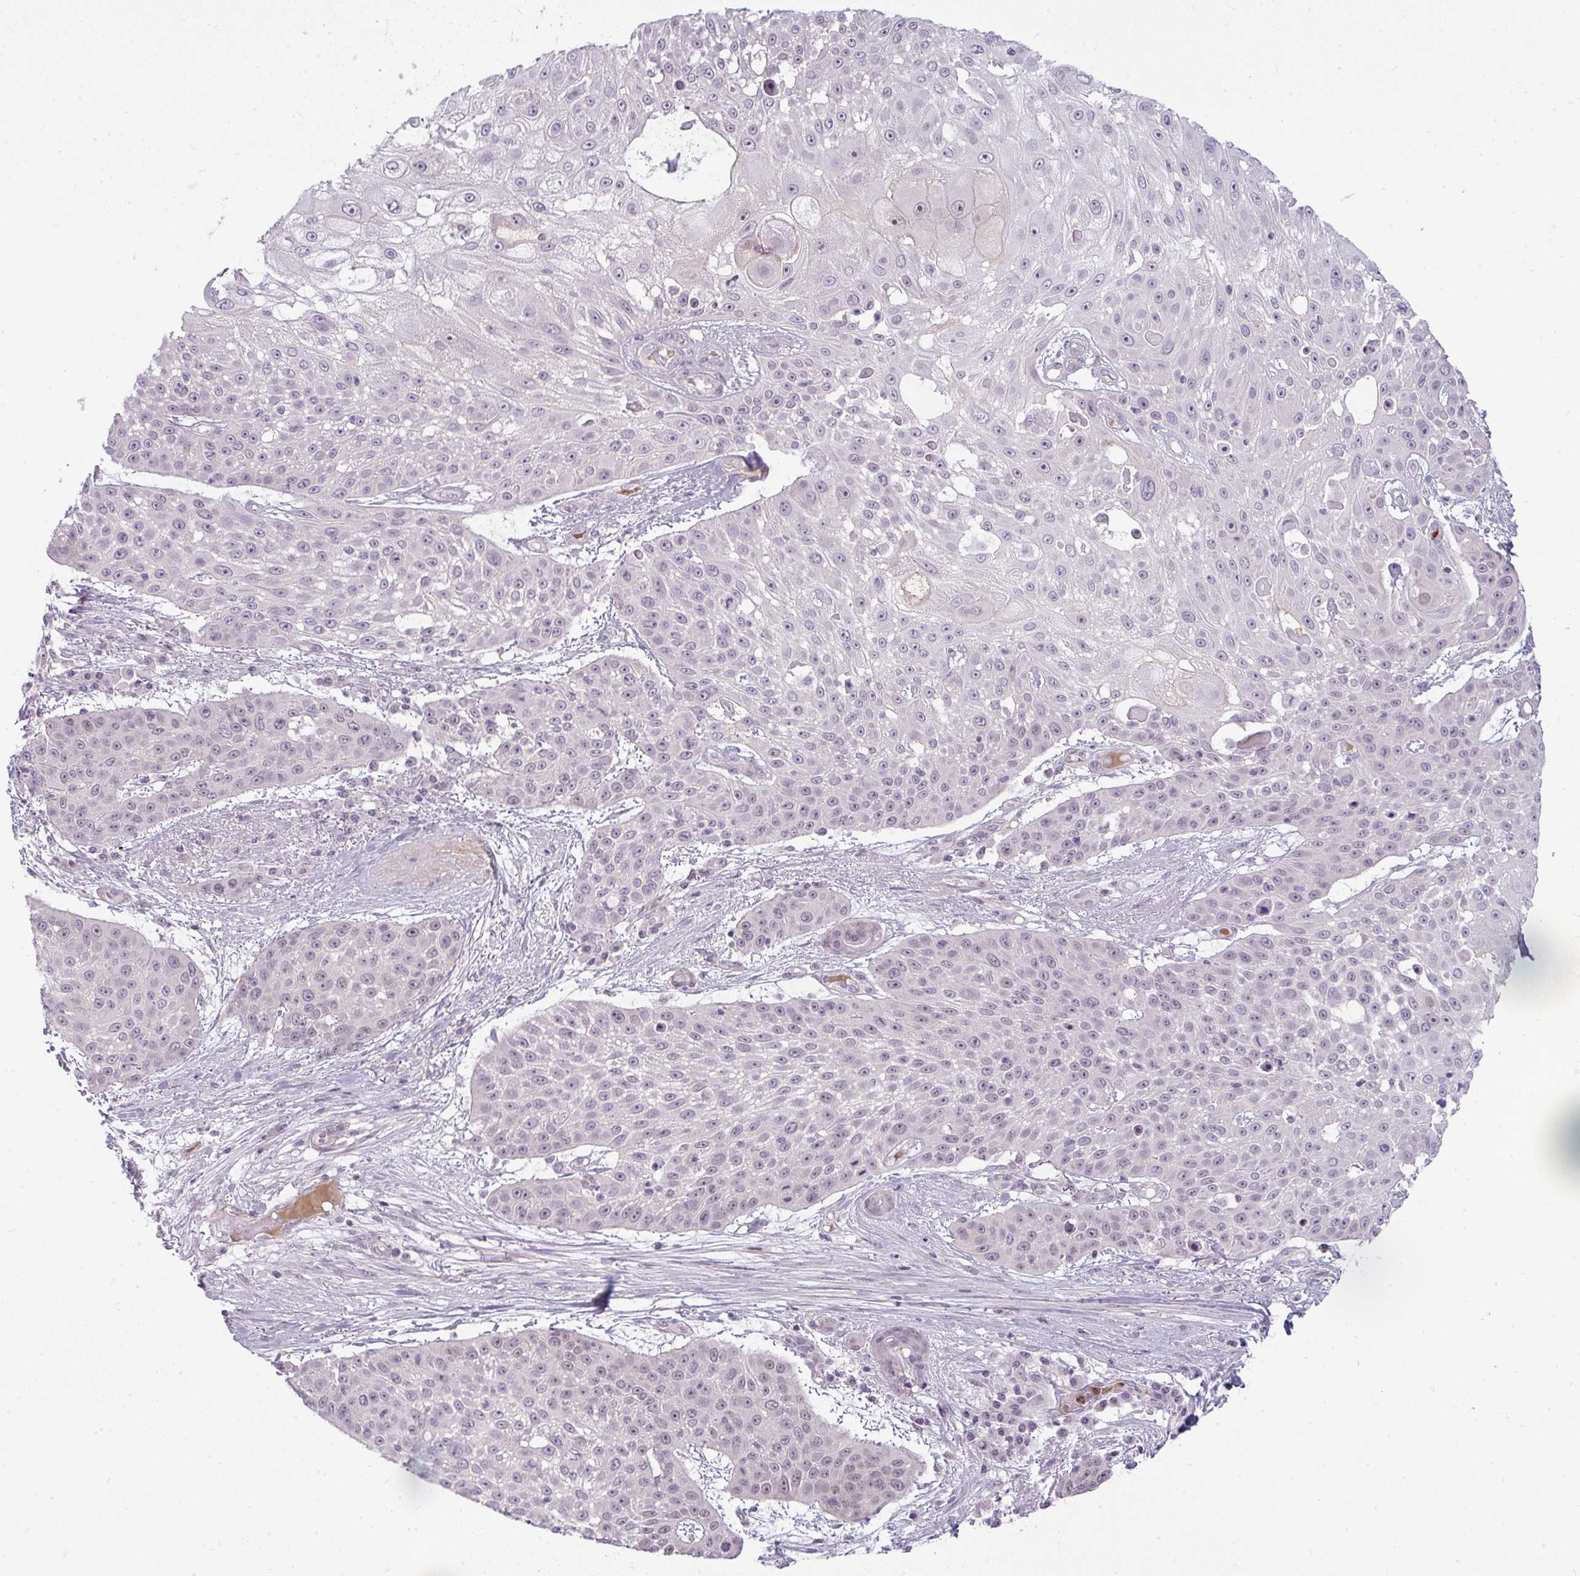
{"staining": {"intensity": "negative", "quantity": "none", "location": "none"}, "tissue": "skin cancer", "cell_type": "Tumor cells", "image_type": "cancer", "snomed": [{"axis": "morphology", "description": "Squamous cell carcinoma, NOS"}, {"axis": "topography", "description": "Skin"}], "caption": "Immunohistochemistry of skin cancer (squamous cell carcinoma) demonstrates no expression in tumor cells.", "gene": "DZIP1", "patient": {"sex": "female", "age": 86}}